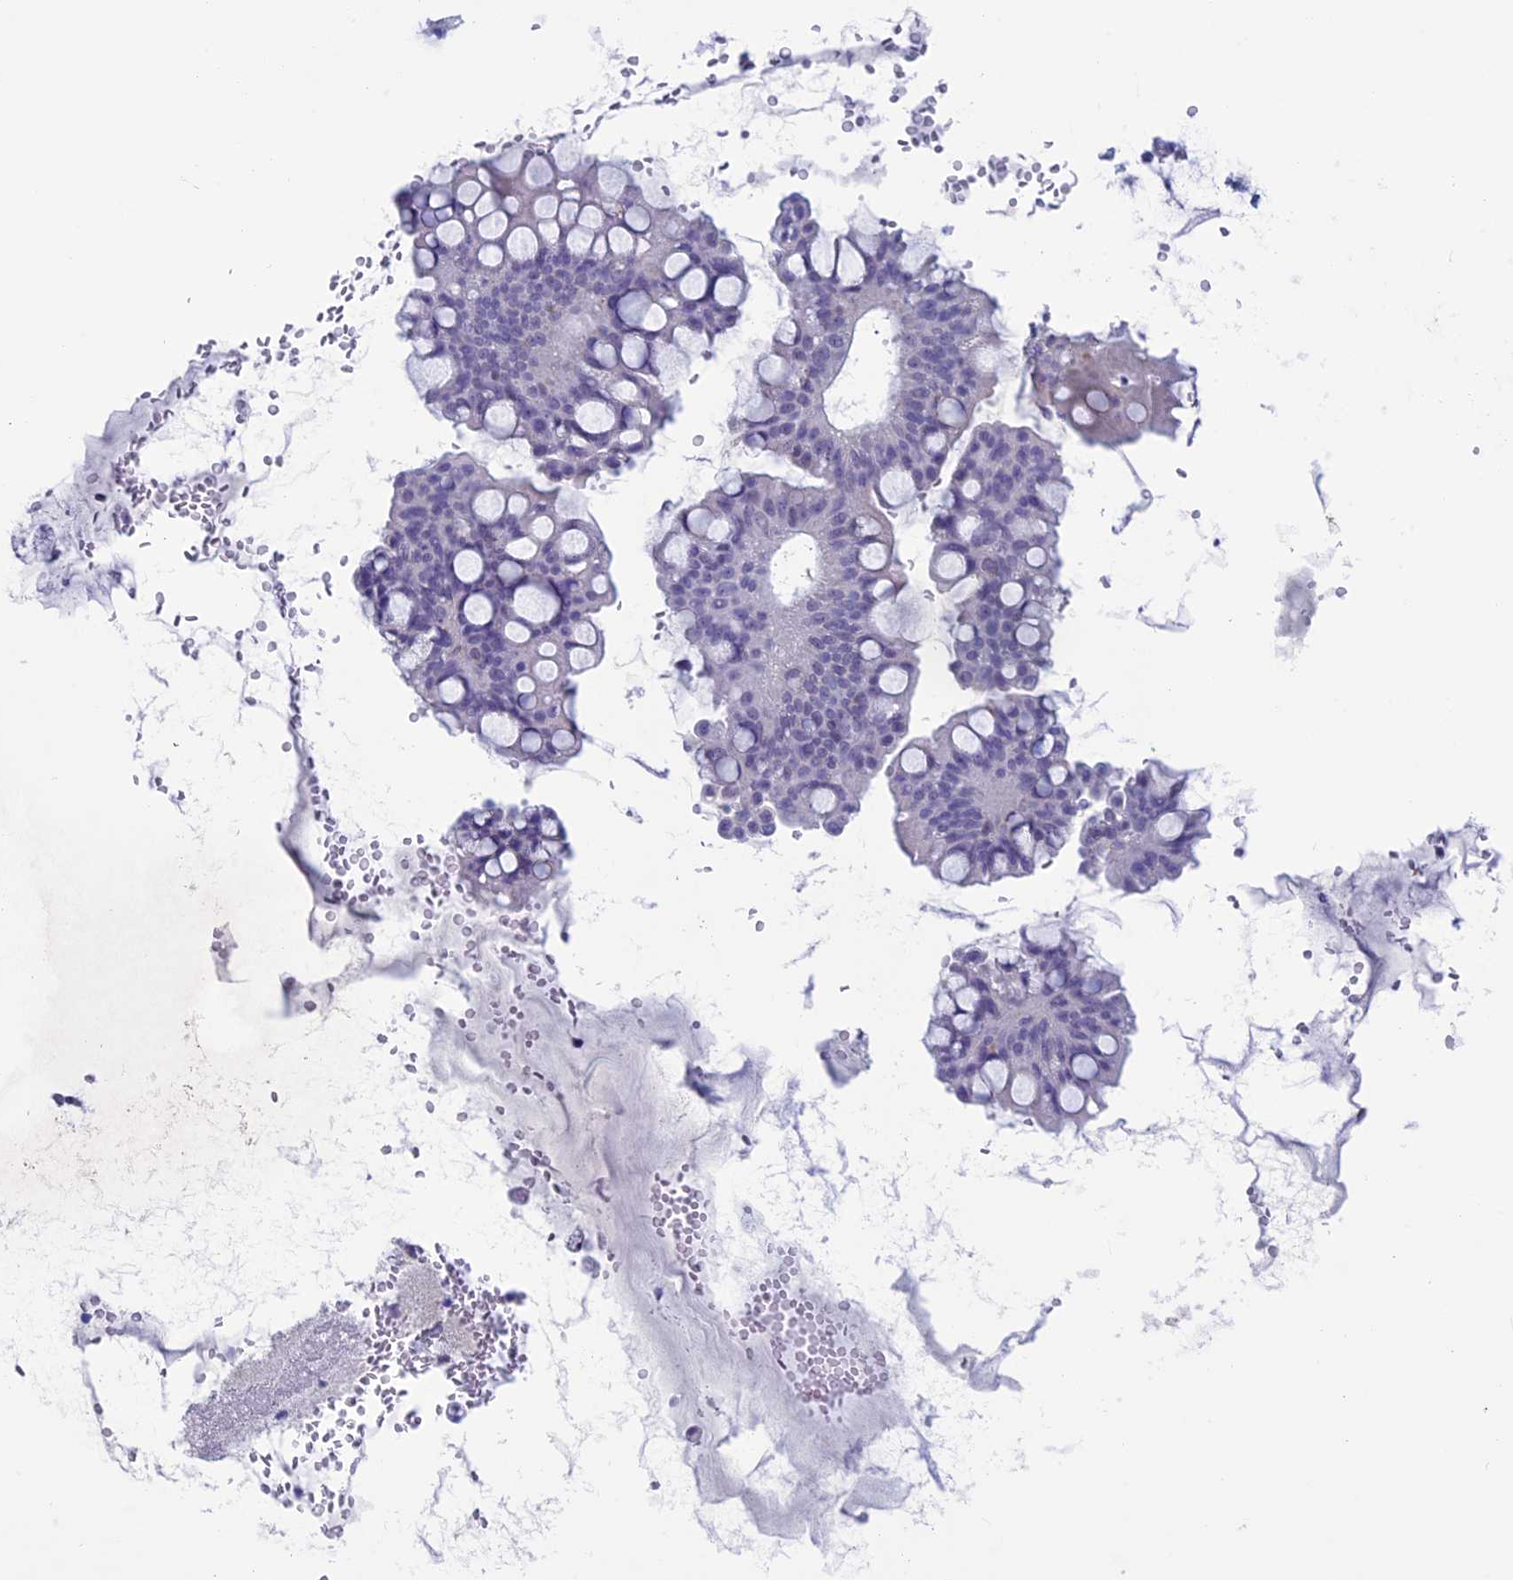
{"staining": {"intensity": "negative", "quantity": "none", "location": "none"}, "tissue": "ovarian cancer", "cell_type": "Tumor cells", "image_type": "cancer", "snomed": [{"axis": "morphology", "description": "Cystadenocarcinoma, mucinous, NOS"}, {"axis": "topography", "description": "Ovary"}], "caption": "DAB (3,3'-diaminobenzidine) immunohistochemical staining of human ovarian mucinous cystadenocarcinoma reveals no significant positivity in tumor cells.", "gene": "MFSD12", "patient": {"sex": "female", "age": 73}}